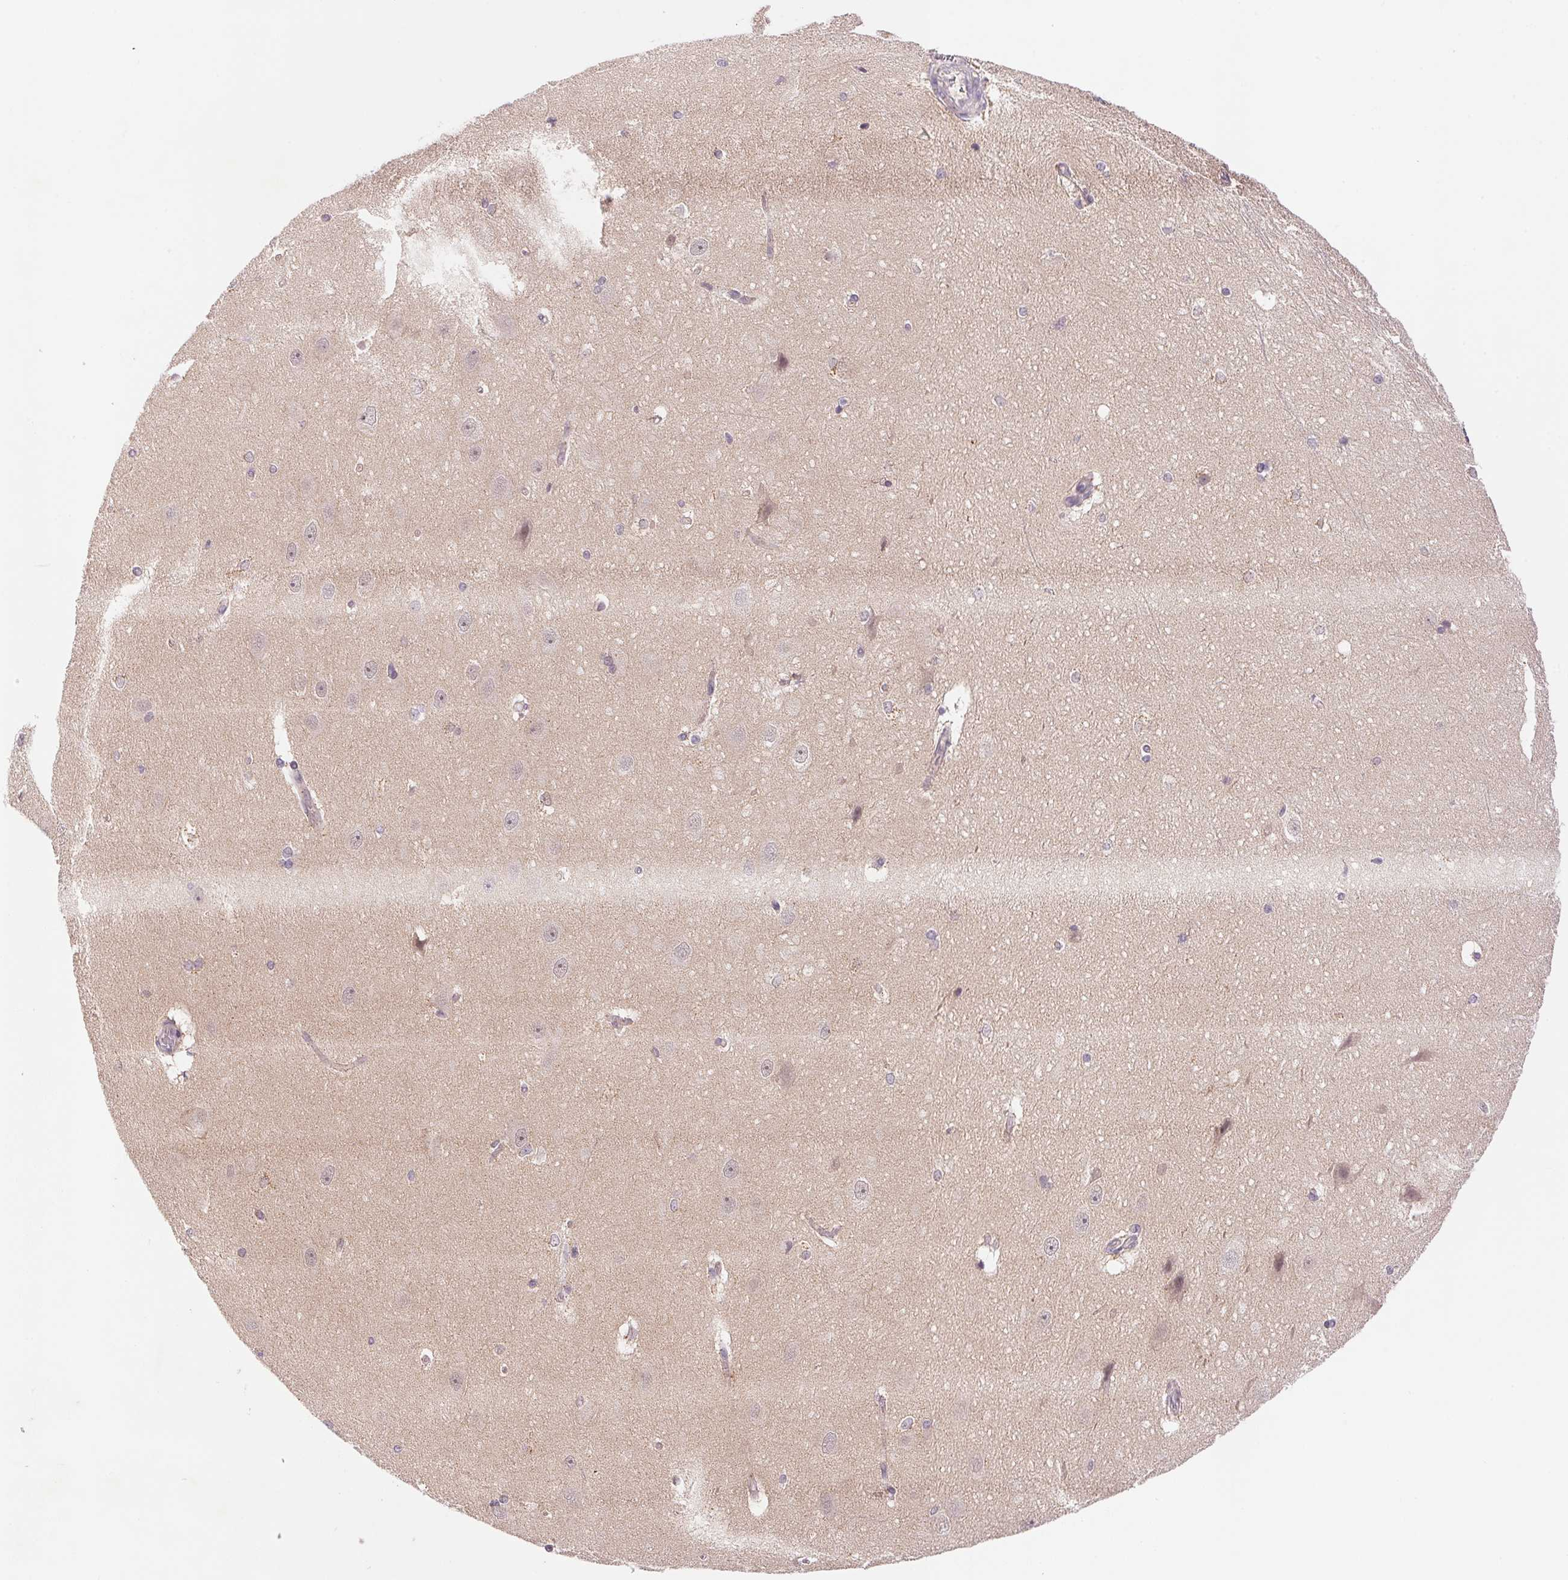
{"staining": {"intensity": "weak", "quantity": "<25%", "location": "cytoplasmic/membranous,nuclear"}, "tissue": "hippocampus", "cell_type": "Glial cells", "image_type": "normal", "snomed": [{"axis": "morphology", "description": "Normal tissue, NOS"}, {"axis": "topography", "description": "Cerebral cortex"}, {"axis": "topography", "description": "Hippocampus"}], "caption": "An image of human hippocampus is negative for staining in glial cells. (IHC, brightfield microscopy, high magnification).", "gene": "BNIP5", "patient": {"sex": "female", "age": 19}}